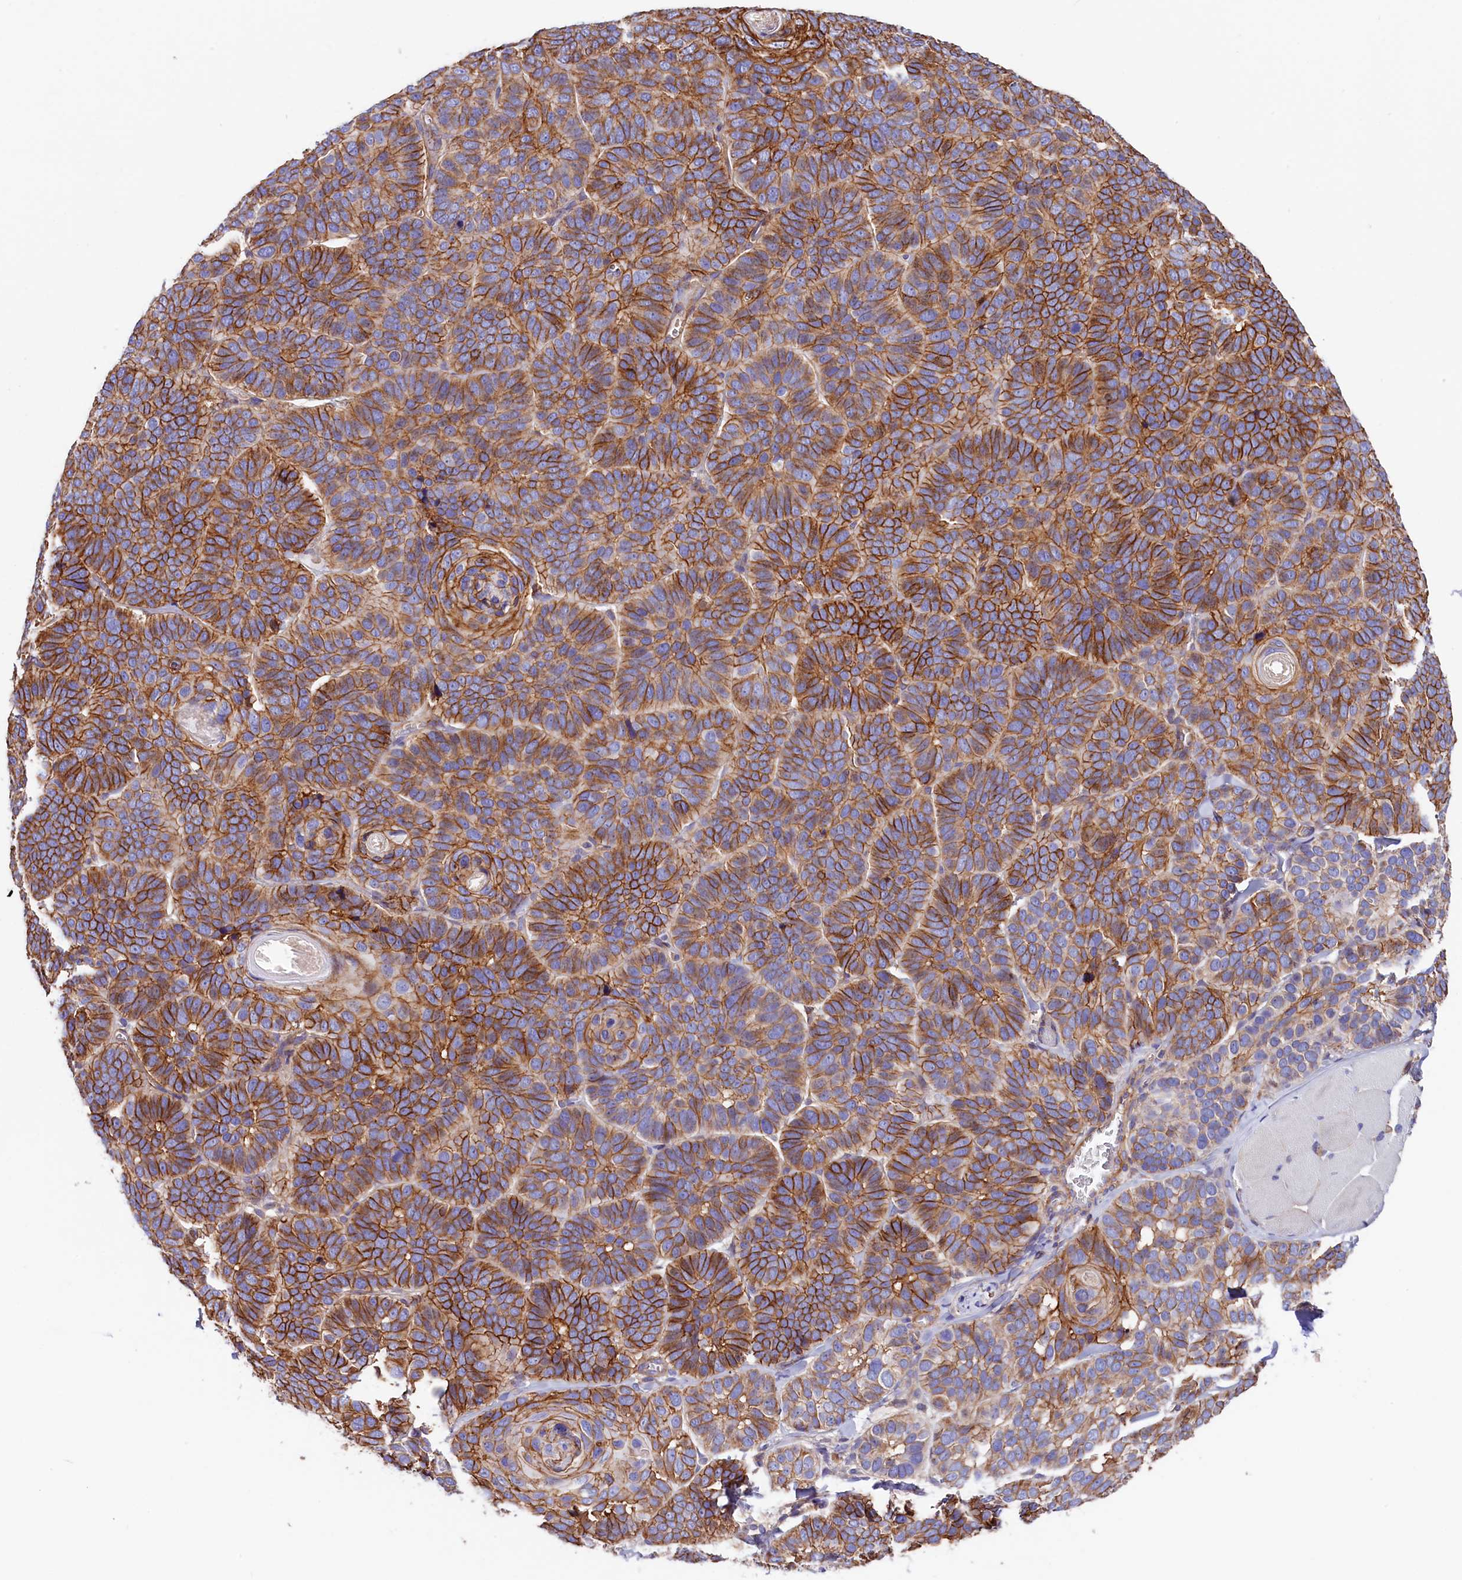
{"staining": {"intensity": "moderate", "quantity": ">75%", "location": "cytoplasmic/membranous"}, "tissue": "skin cancer", "cell_type": "Tumor cells", "image_type": "cancer", "snomed": [{"axis": "morphology", "description": "Basal cell carcinoma"}, {"axis": "topography", "description": "Skin"}], "caption": "Protein analysis of skin basal cell carcinoma tissue displays moderate cytoplasmic/membranous positivity in about >75% of tumor cells.", "gene": "ATP2B4", "patient": {"sex": "male", "age": 62}}